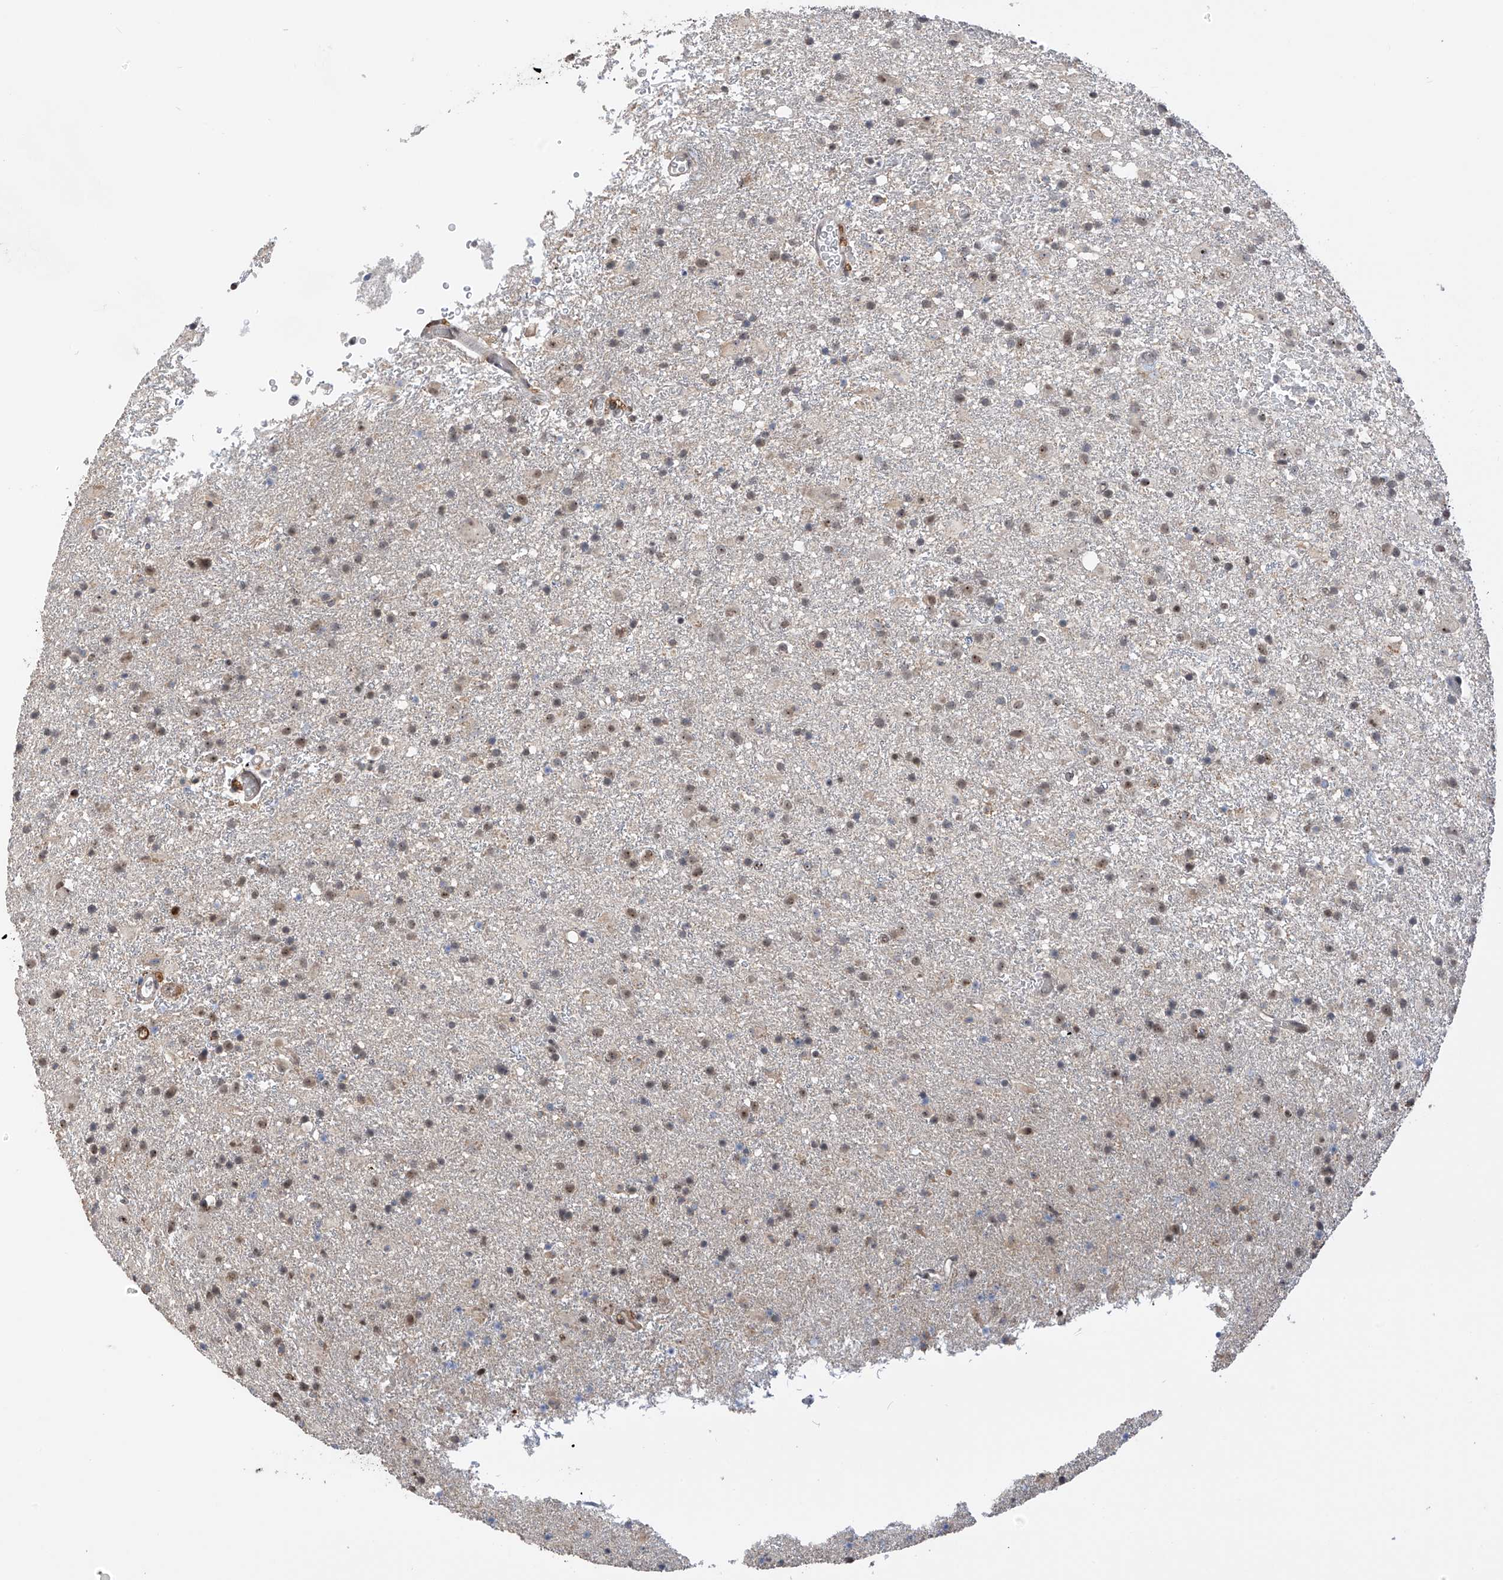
{"staining": {"intensity": "negative", "quantity": "none", "location": "none"}, "tissue": "glioma", "cell_type": "Tumor cells", "image_type": "cancer", "snomed": [{"axis": "morphology", "description": "Glioma, malignant, Low grade"}, {"axis": "topography", "description": "Brain"}], "caption": "Protein analysis of malignant low-grade glioma displays no significant expression in tumor cells.", "gene": "C1orf131", "patient": {"sex": "male", "age": 65}}